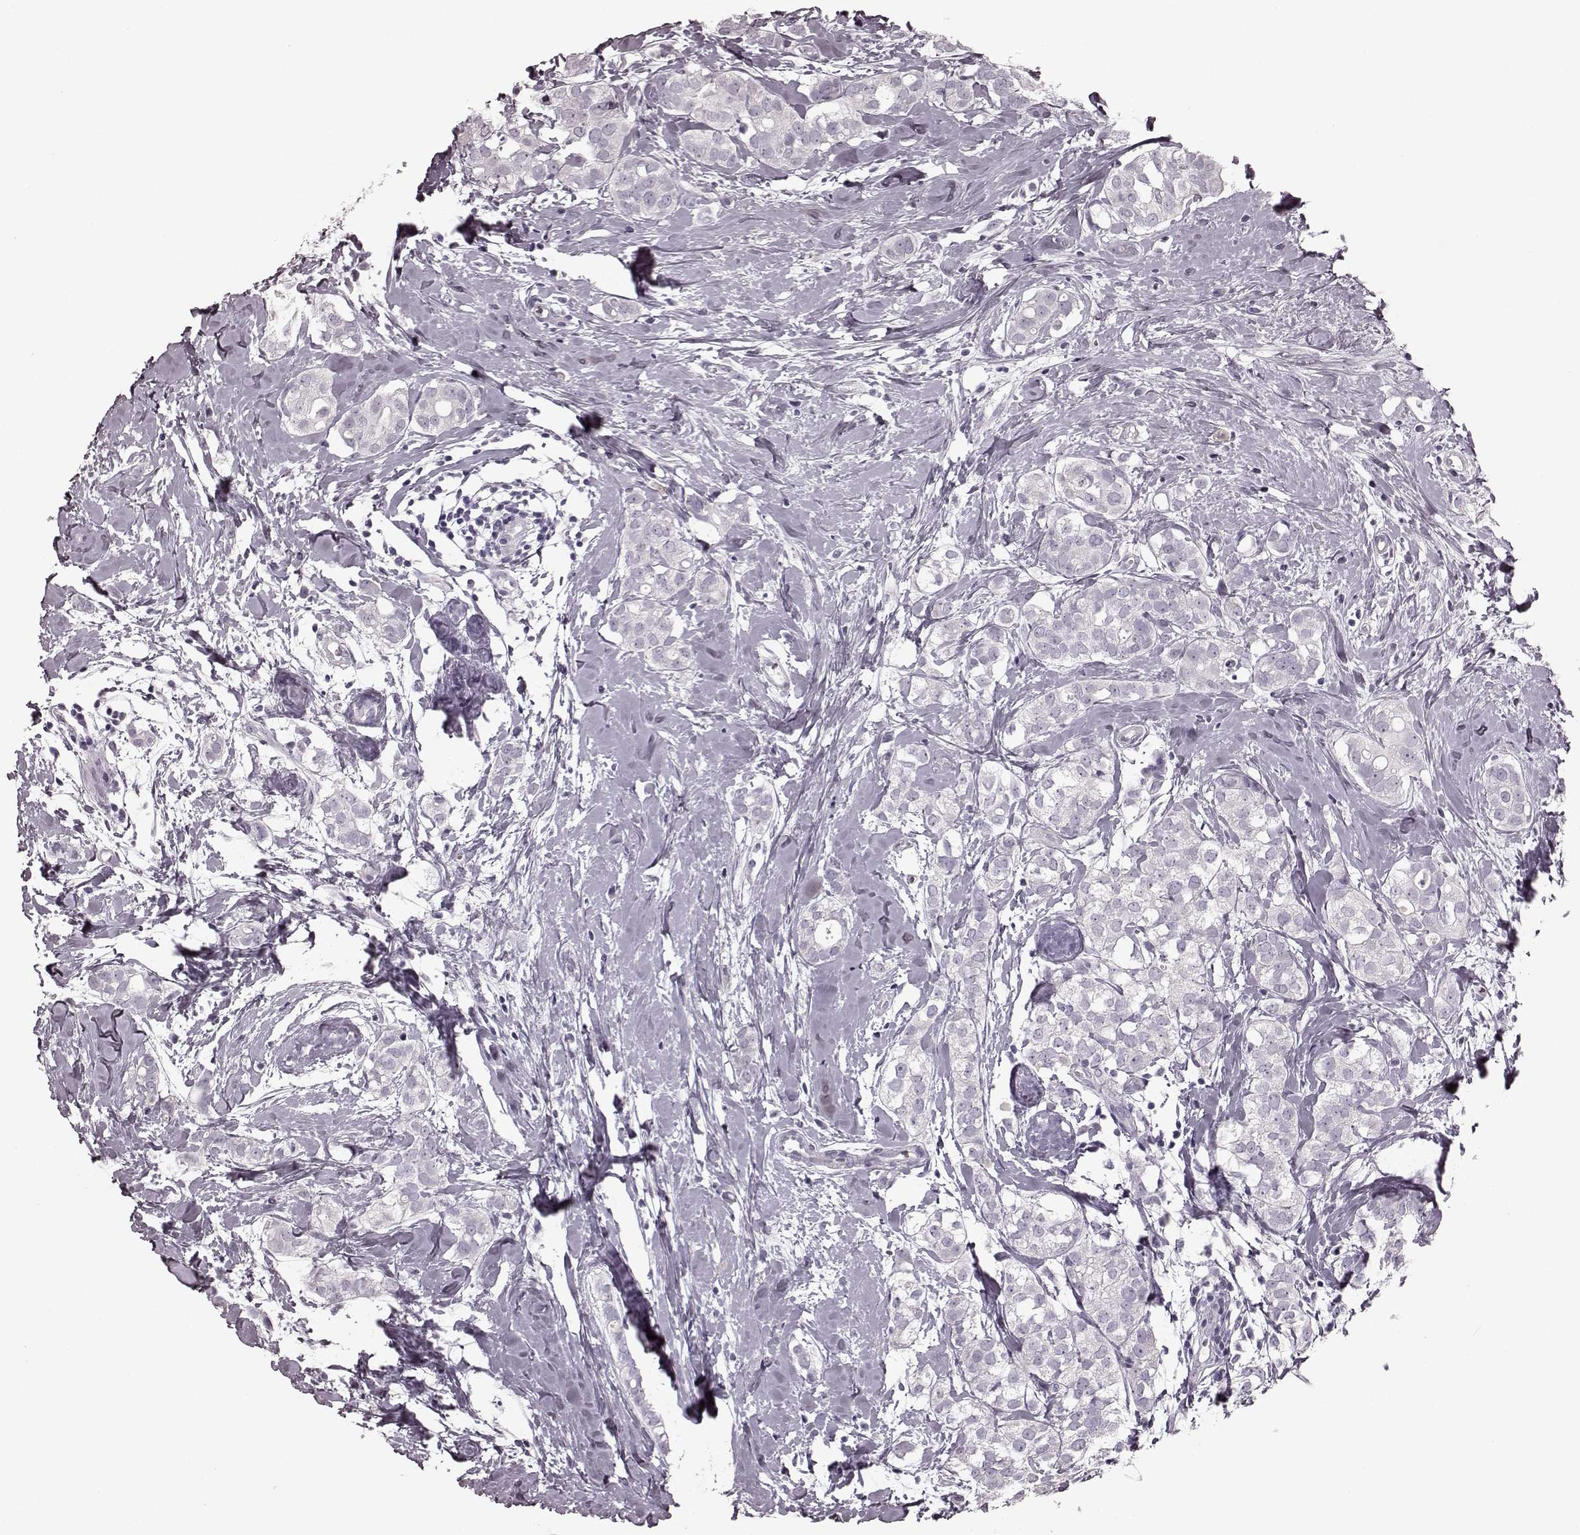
{"staining": {"intensity": "negative", "quantity": "none", "location": "none"}, "tissue": "breast cancer", "cell_type": "Tumor cells", "image_type": "cancer", "snomed": [{"axis": "morphology", "description": "Duct carcinoma"}, {"axis": "topography", "description": "Breast"}], "caption": "High power microscopy photomicrograph of an immunohistochemistry (IHC) micrograph of infiltrating ductal carcinoma (breast), revealing no significant staining in tumor cells.", "gene": "TRPM1", "patient": {"sex": "female", "age": 40}}